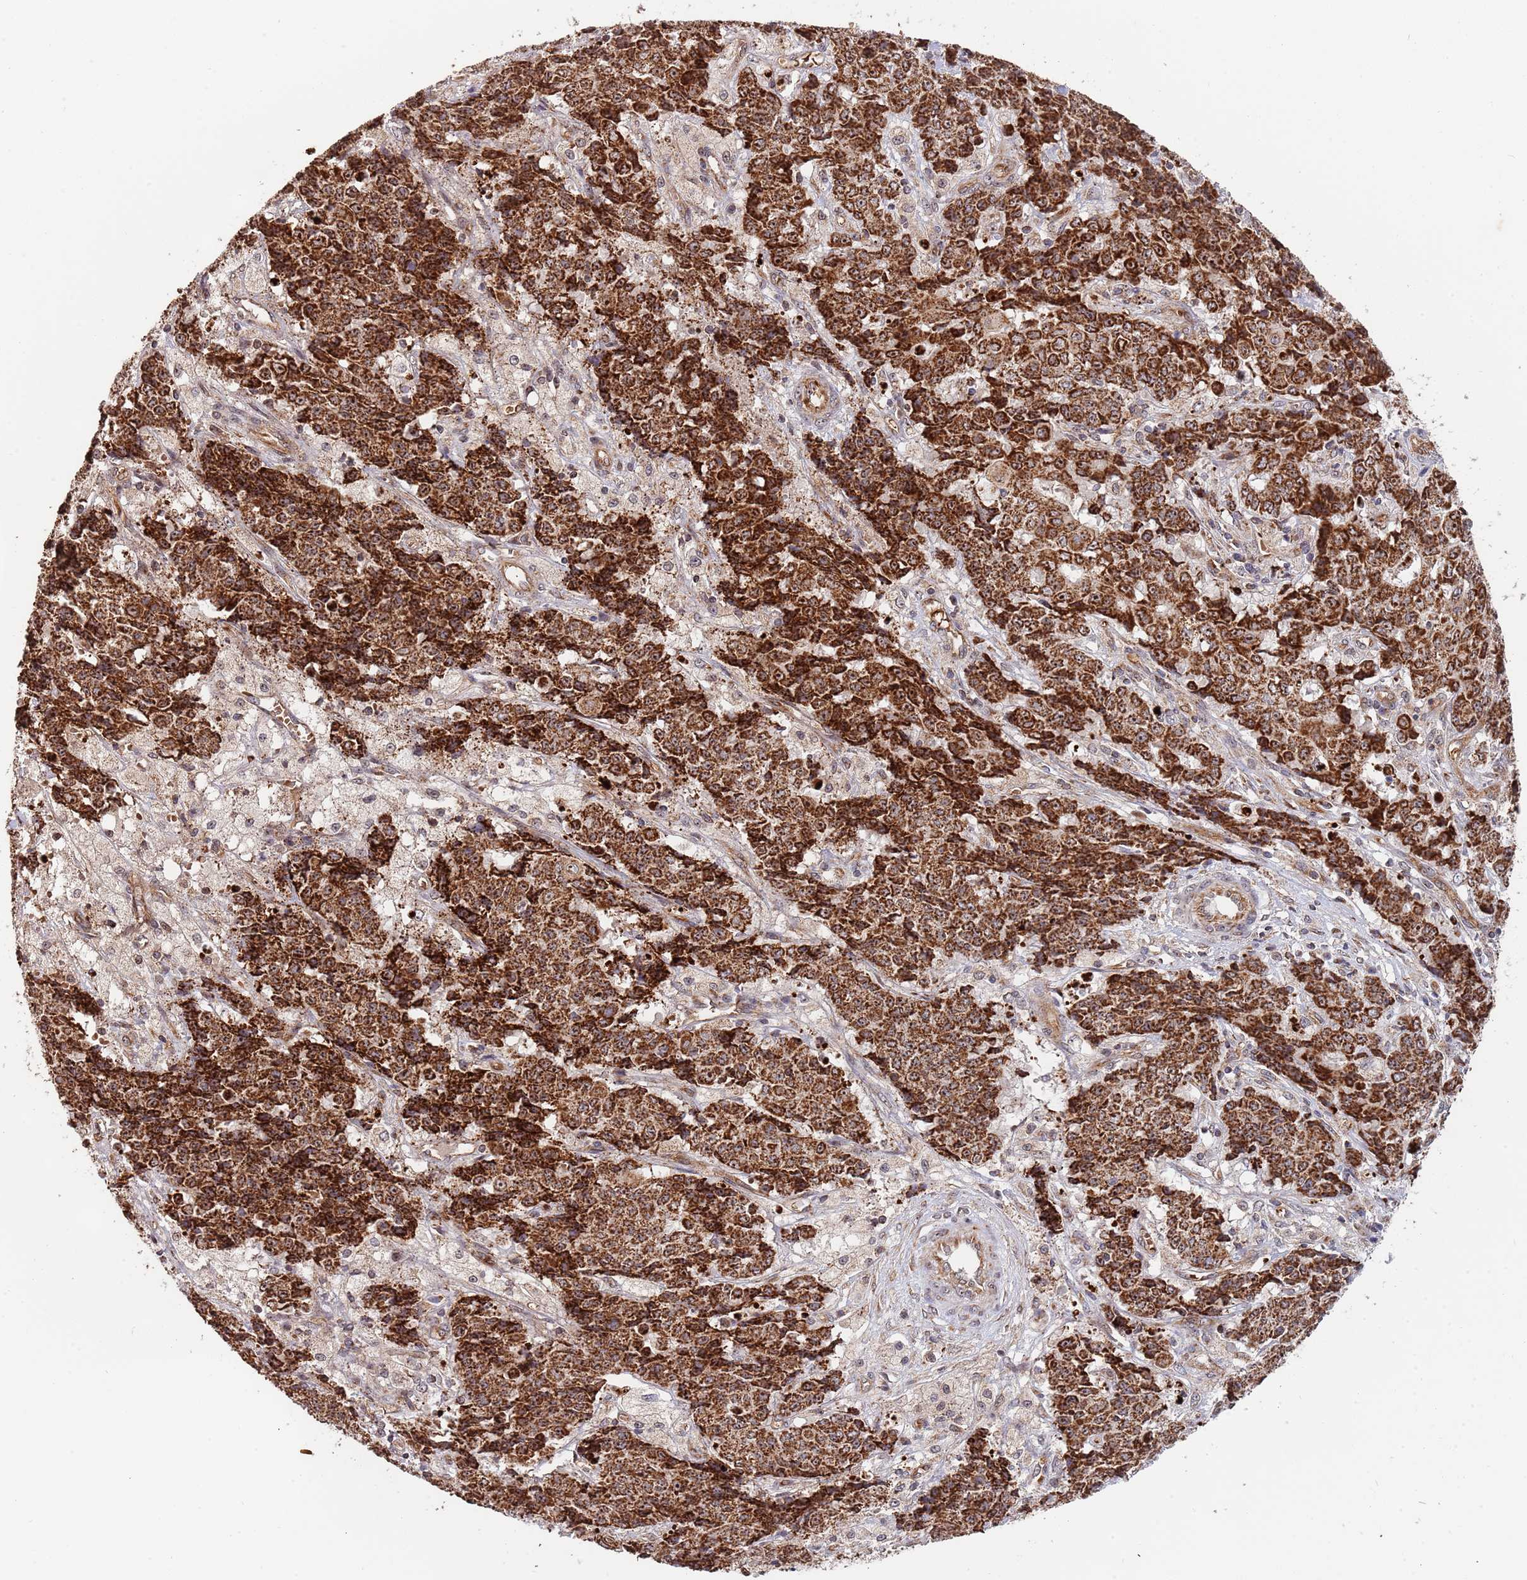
{"staining": {"intensity": "strong", "quantity": ">75%", "location": "cytoplasmic/membranous,nuclear"}, "tissue": "ovarian cancer", "cell_type": "Tumor cells", "image_type": "cancer", "snomed": [{"axis": "morphology", "description": "Carcinoma, endometroid"}, {"axis": "topography", "description": "Ovary"}], "caption": "There is high levels of strong cytoplasmic/membranous and nuclear positivity in tumor cells of endometroid carcinoma (ovarian), as demonstrated by immunohistochemical staining (brown color).", "gene": "DCHS1", "patient": {"sex": "female", "age": 42}}